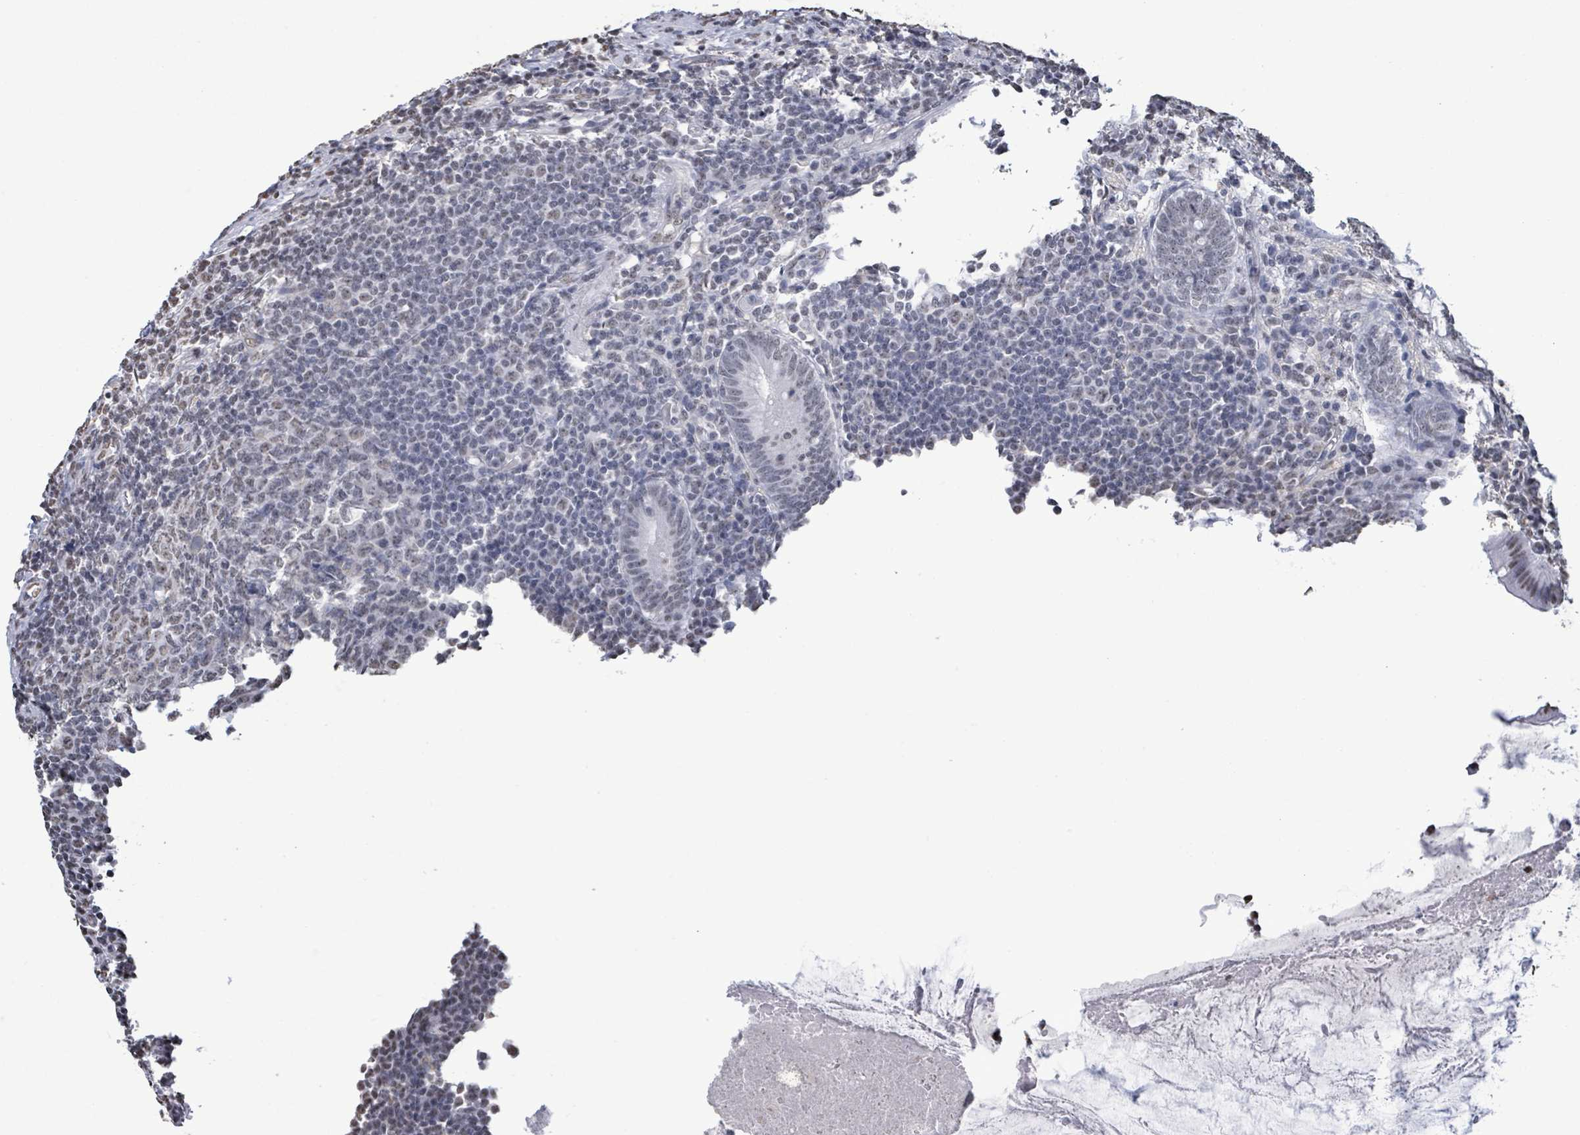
{"staining": {"intensity": "weak", "quantity": "<25%", "location": "nuclear"}, "tissue": "appendix", "cell_type": "Glandular cells", "image_type": "normal", "snomed": [{"axis": "morphology", "description": "Normal tissue, NOS"}, {"axis": "topography", "description": "Appendix"}], "caption": "This is a micrograph of immunohistochemistry (IHC) staining of unremarkable appendix, which shows no staining in glandular cells. (DAB (3,3'-diaminobenzidine) immunohistochemistry with hematoxylin counter stain).", "gene": "SAMD14", "patient": {"sex": "male", "age": 83}}